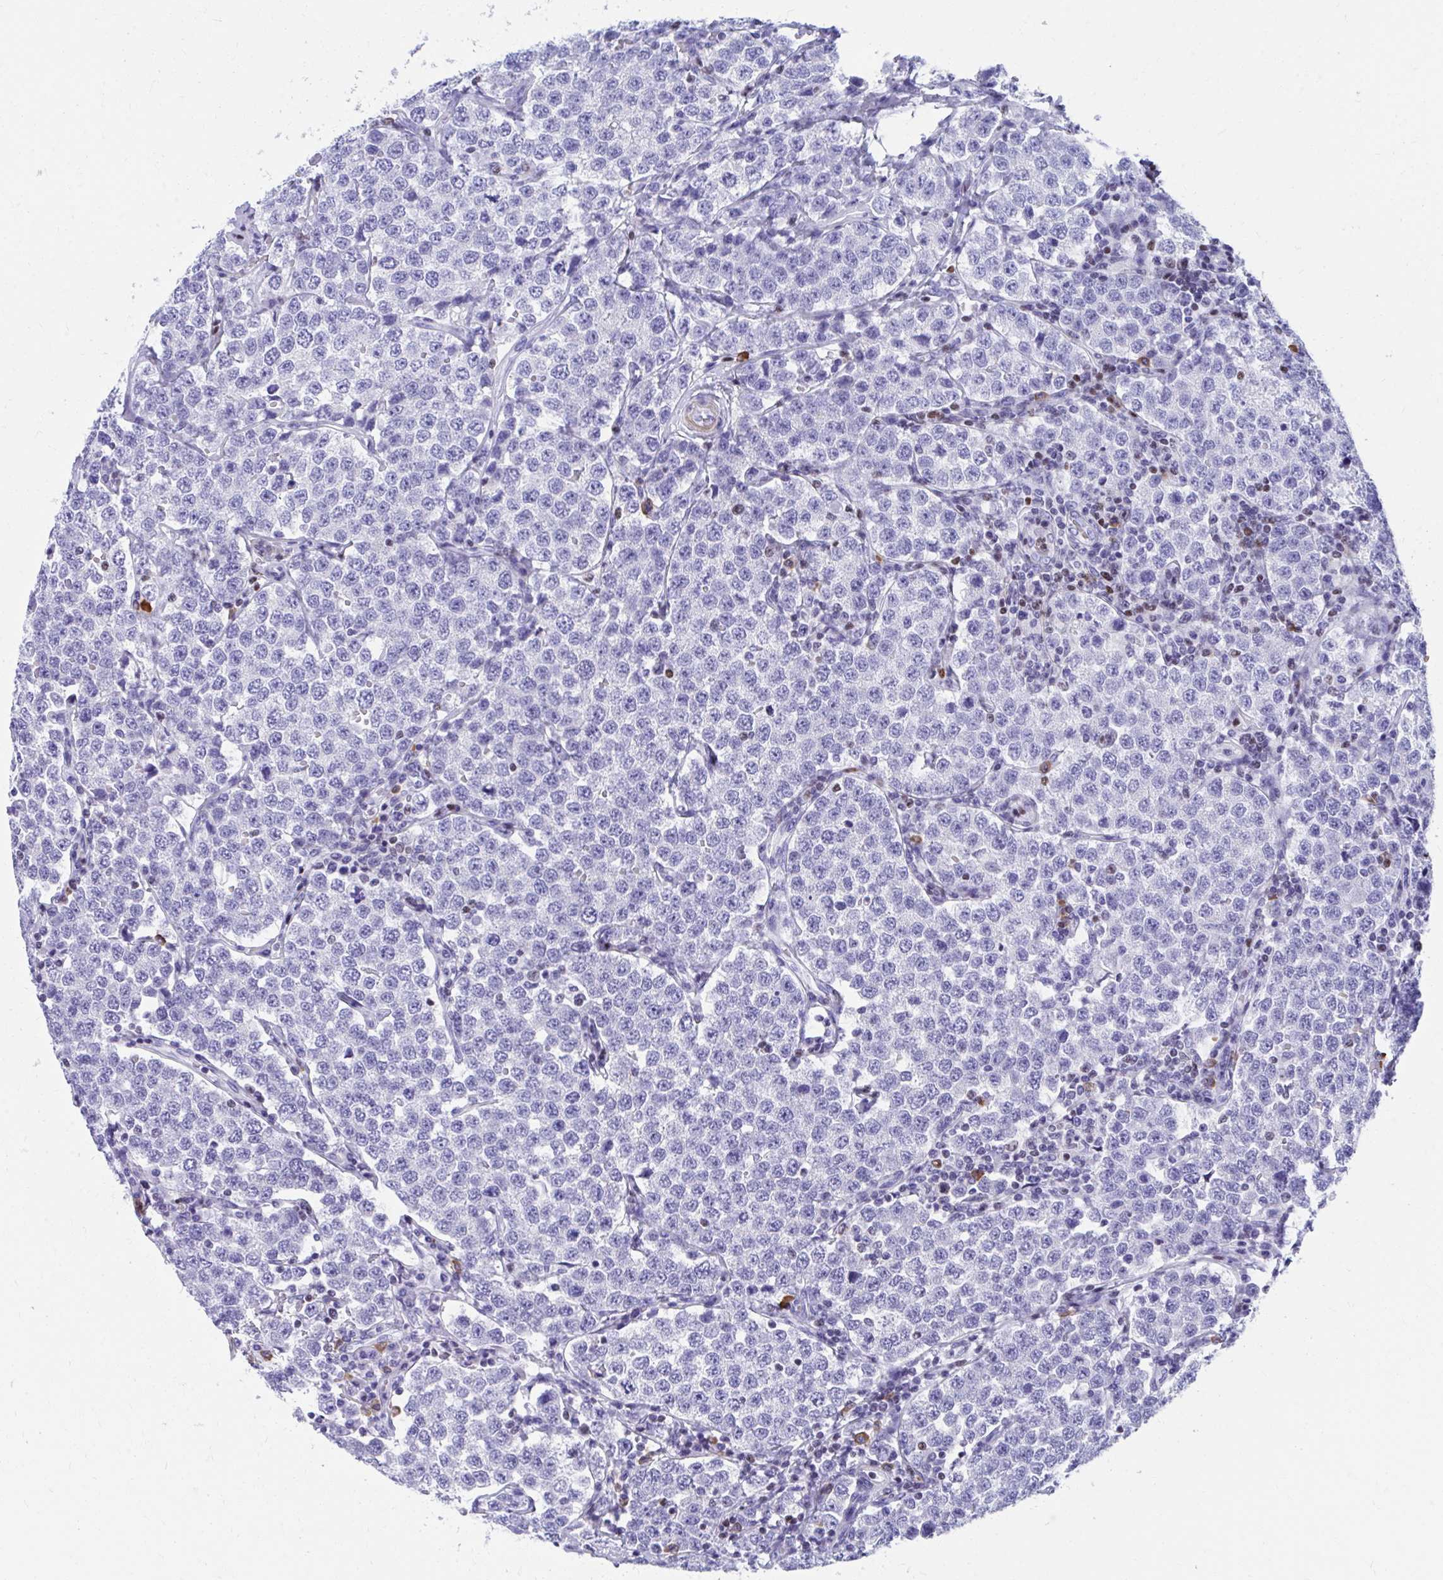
{"staining": {"intensity": "negative", "quantity": "none", "location": "none"}, "tissue": "testis cancer", "cell_type": "Tumor cells", "image_type": "cancer", "snomed": [{"axis": "morphology", "description": "Seminoma, NOS"}, {"axis": "topography", "description": "Testis"}], "caption": "High power microscopy histopathology image of an IHC photomicrograph of testis cancer (seminoma), revealing no significant staining in tumor cells. The staining is performed using DAB (3,3'-diaminobenzidine) brown chromogen with nuclei counter-stained in using hematoxylin.", "gene": "RUNX3", "patient": {"sex": "male", "age": 34}}